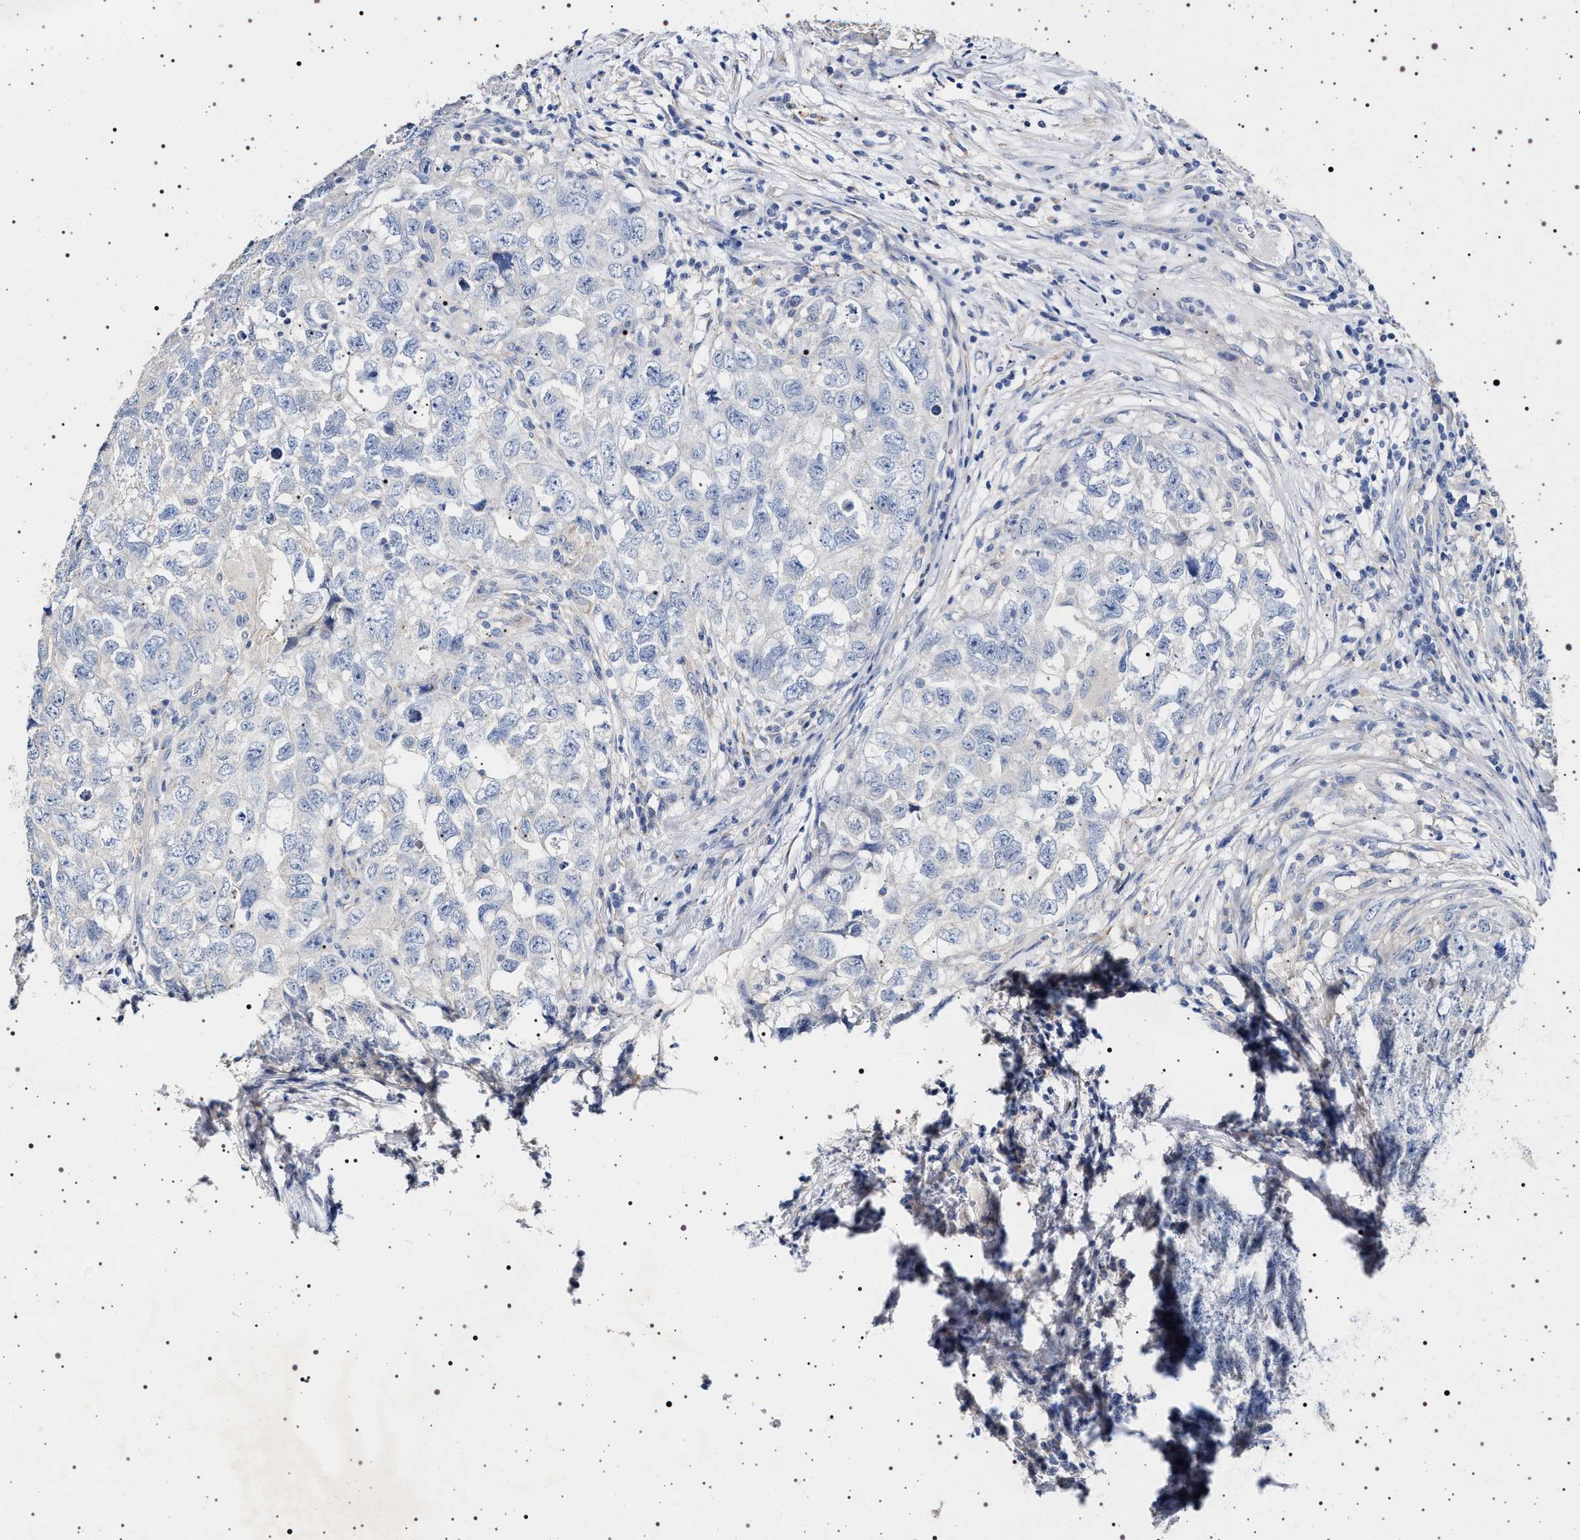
{"staining": {"intensity": "negative", "quantity": "none", "location": "none"}, "tissue": "testis cancer", "cell_type": "Tumor cells", "image_type": "cancer", "snomed": [{"axis": "morphology", "description": "Seminoma, NOS"}, {"axis": "morphology", "description": "Carcinoma, Embryonal, NOS"}, {"axis": "topography", "description": "Testis"}], "caption": "Immunohistochemical staining of embryonal carcinoma (testis) displays no significant expression in tumor cells.", "gene": "NAALADL2", "patient": {"sex": "male", "age": 43}}